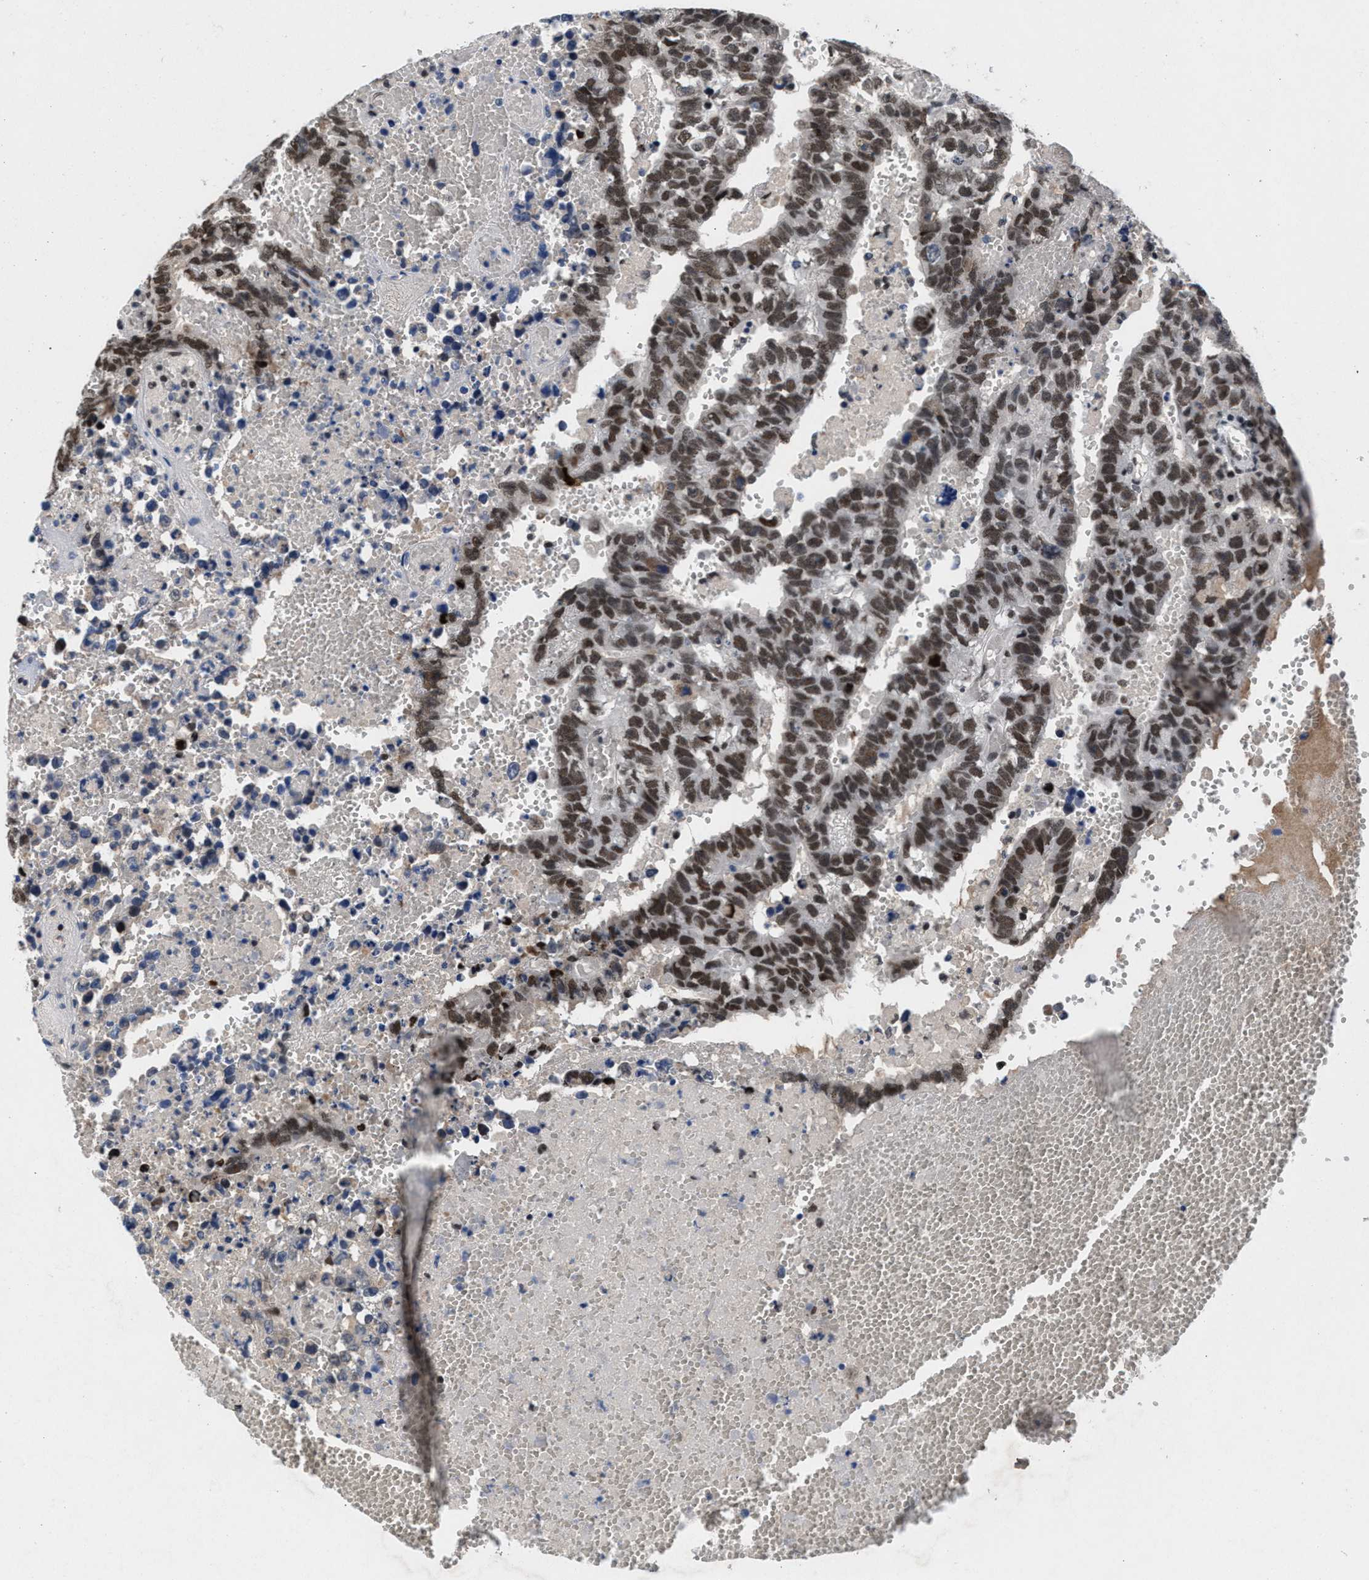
{"staining": {"intensity": "moderate", "quantity": ">75%", "location": "nuclear"}, "tissue": "testis cancer", "cell_type": "Tumor cells", "image_type": "cancer", "snomed": [{"axis": "morphology", "description": "Carcinoma, Embryonal, NOS"}, {"axis": "topography", "description": "Testis"}], "caption": "Immunohistochemical staining of human embryonal carcinoma (testis) demonstrates medium levels of moderate nuclear protein positivity in approximately >75% of tumor cells.", "gene": "WDR81", "patient": {"sex": "male", "age": 25}}